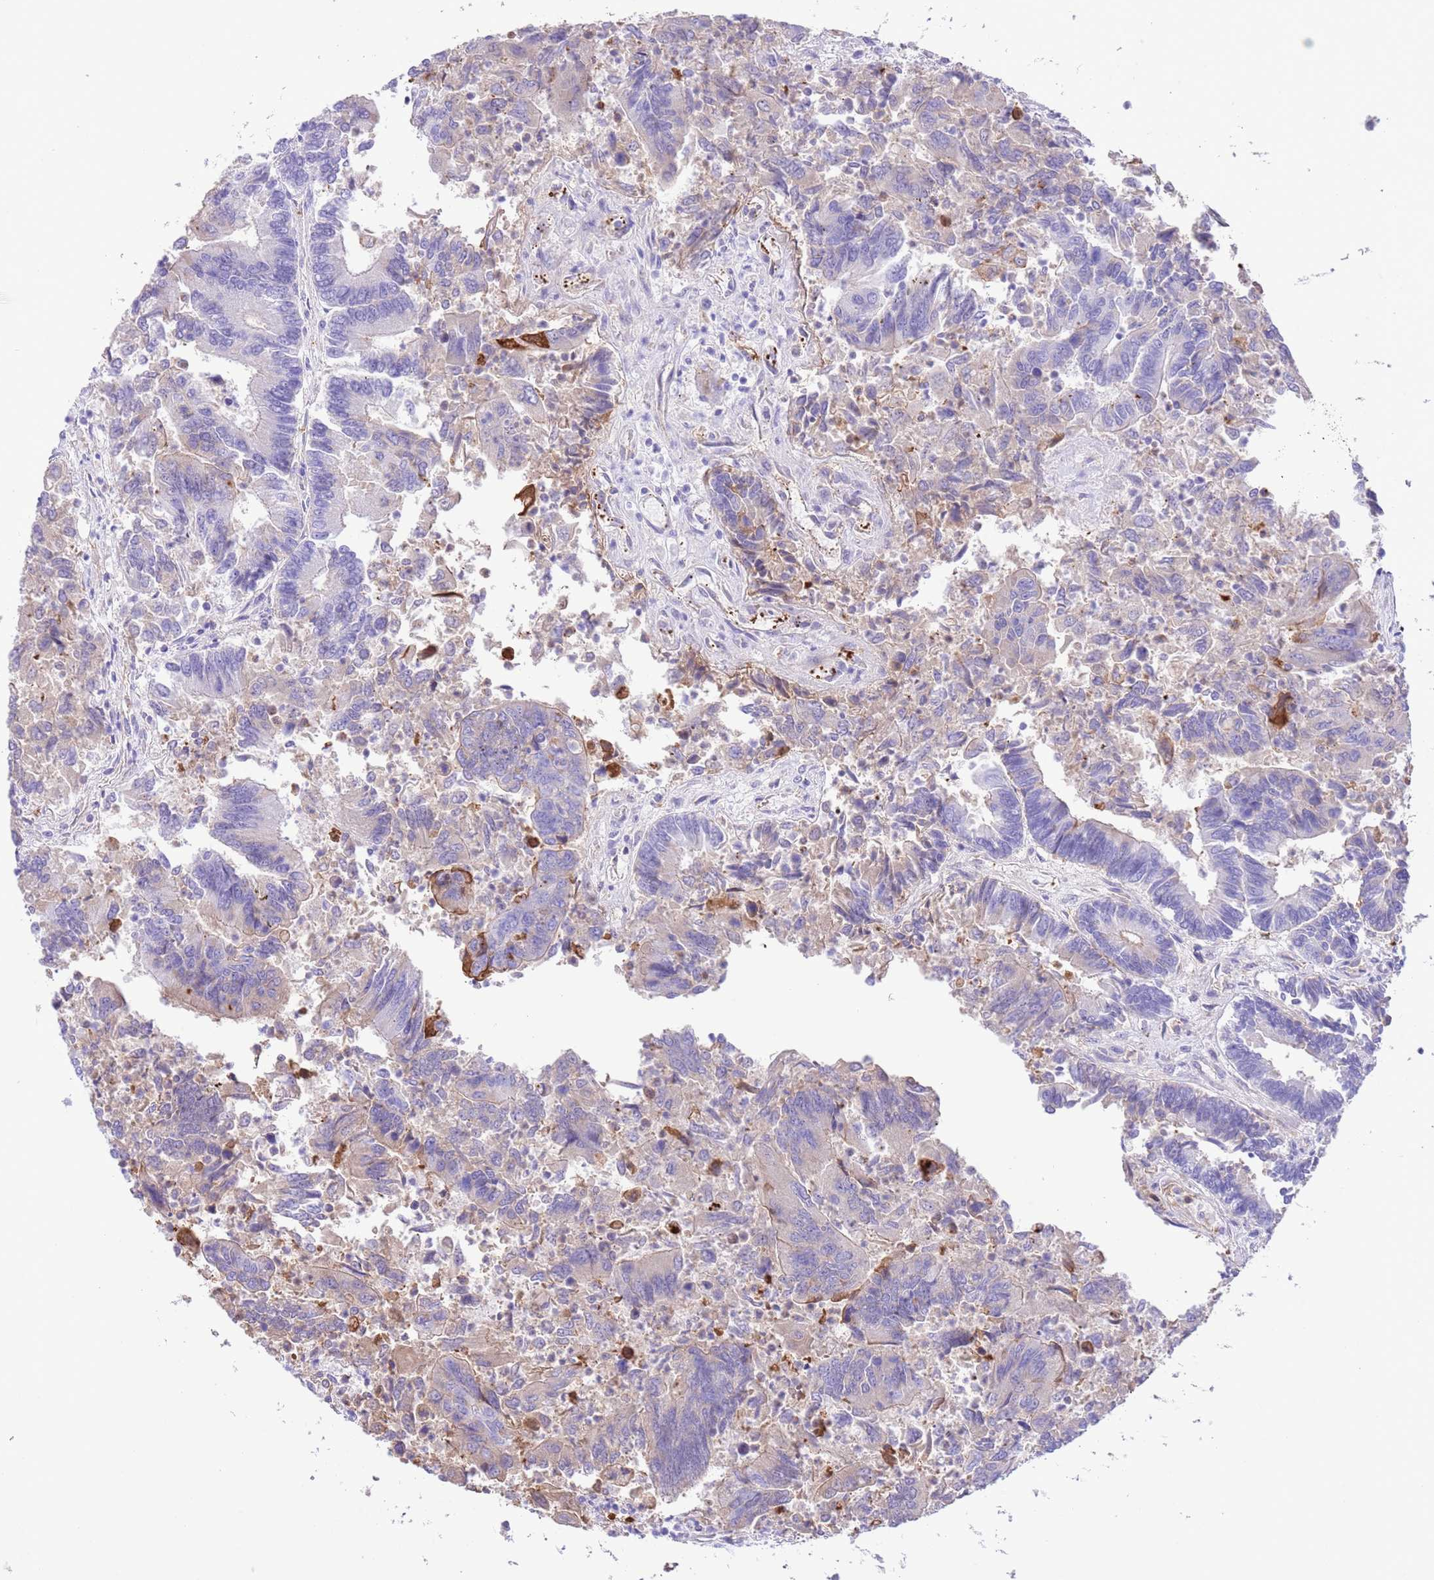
{"staining": {"intensity": "negative", "quantity": "none", "location": "none"}, "tissue": "colorectal cancer", "cell_type": "Tumor cells", "image_type": "cancer", "snomed": [{"axis": "morphology", "description": "Adenocarcinoma, NOS"}, {"axis": "topography", "description": "Colon"}], "caption": "IHC of human colorectal cancer (adenocarcinoma) demonstrates no positivity in tumor cells. The staining is performed using DAB (3,3'-diaminobenzidine) brown chromogen with nuclei counter-stained in using hematoxylin.", "gene": "IGF1", "patient": {"sex": "female", "age": 67}}